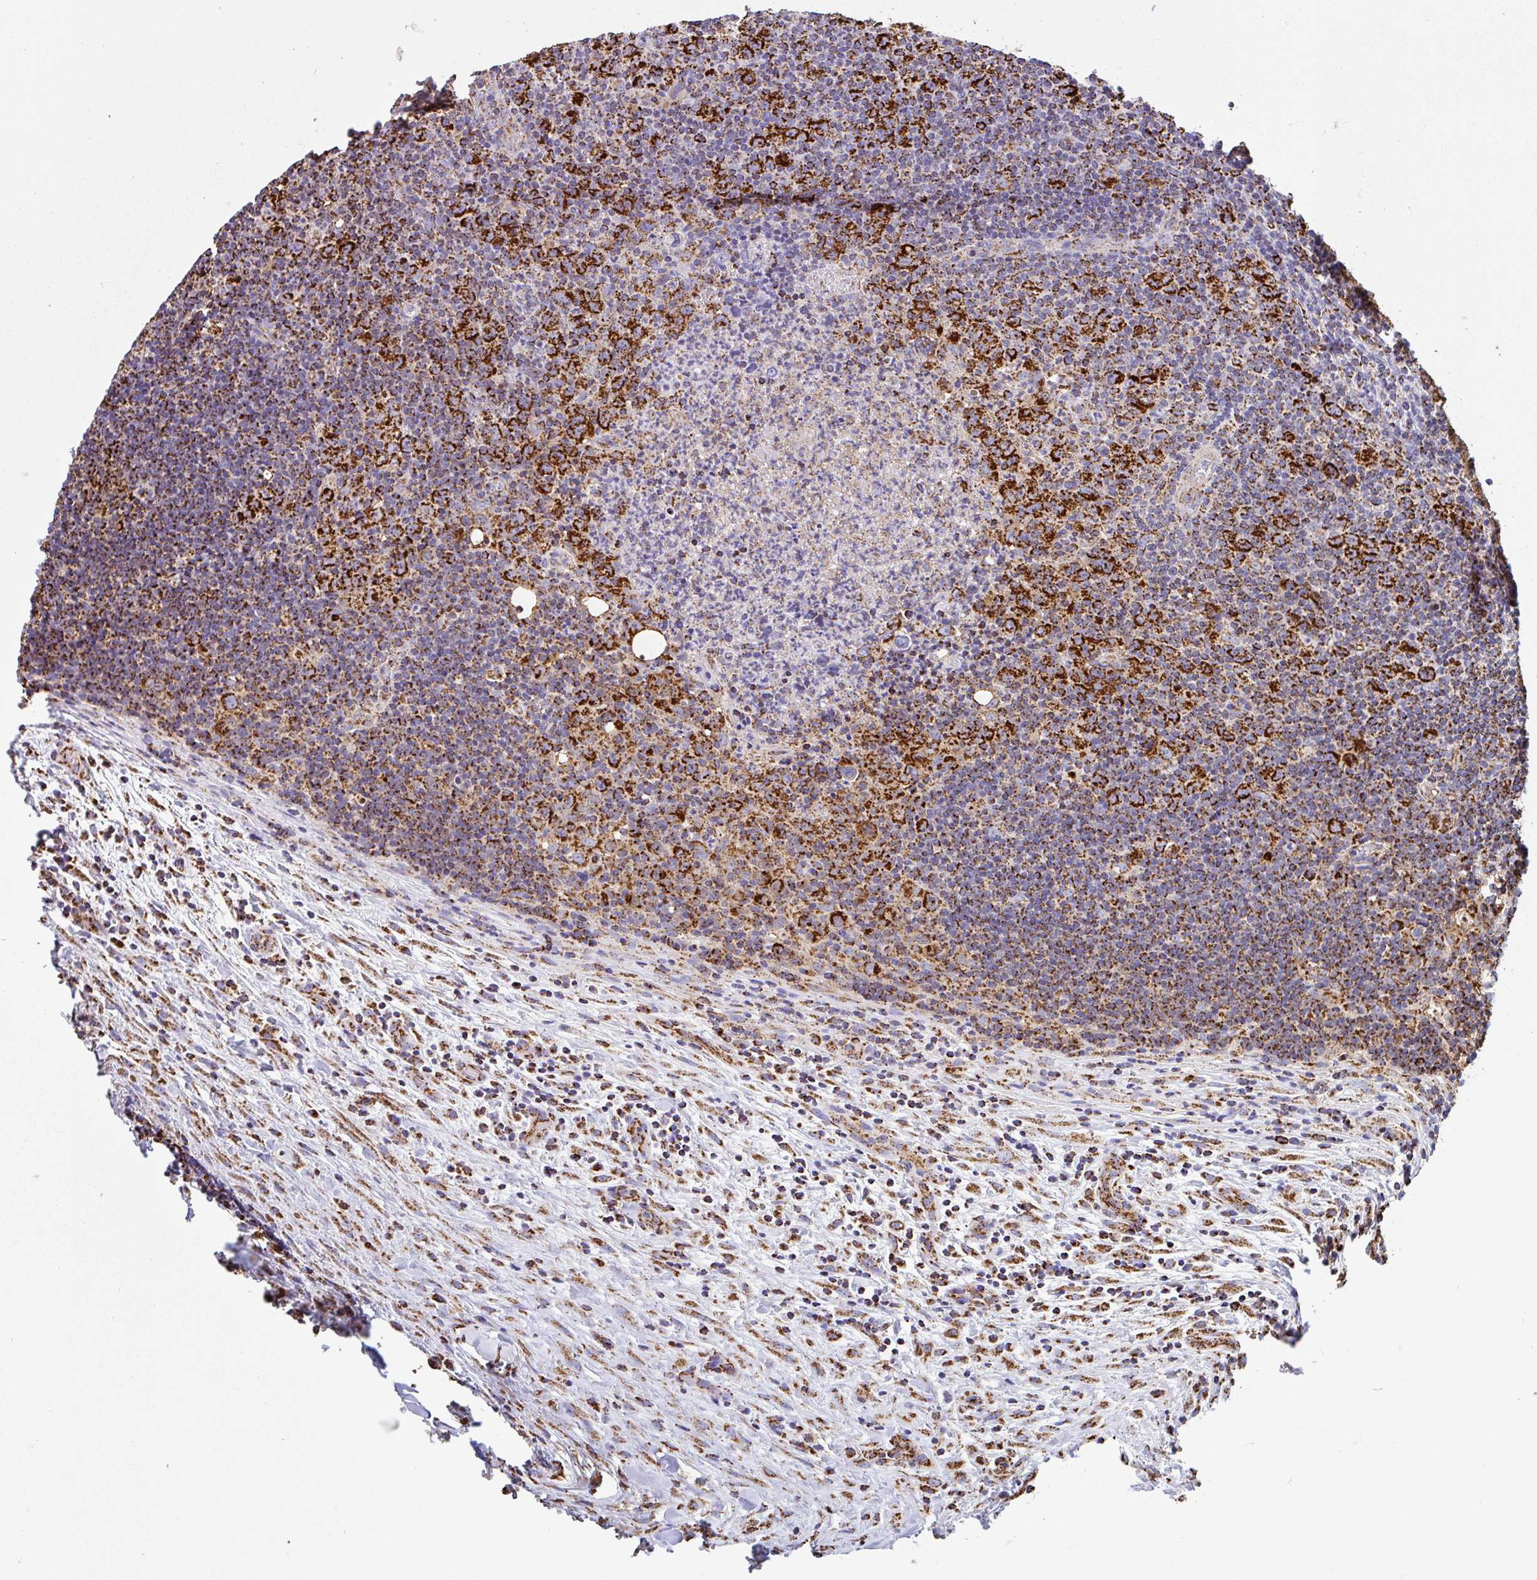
{"staining": {"intensity": "strong", "quantity": ">75%", "location": "cytoplasmic/membranous"}, "tissue": "lymphoma", "cell_type": "Tumor cells", "image_type": "cancer", "snomed": [{"axis": "morphology", "description": "Hodgkin's disease, NOS"}, {"axis": "topography", "description": "Lymph node"}], "caption": "This micrograph reveals immunohistochemistry staining of Hodgkin's disease, with high strong cytoplasmic/membranous staining in approximately >75% of tumor cells.", "gene": "ANKRD33B", "patient": {"sex": "female", "age": 18}}